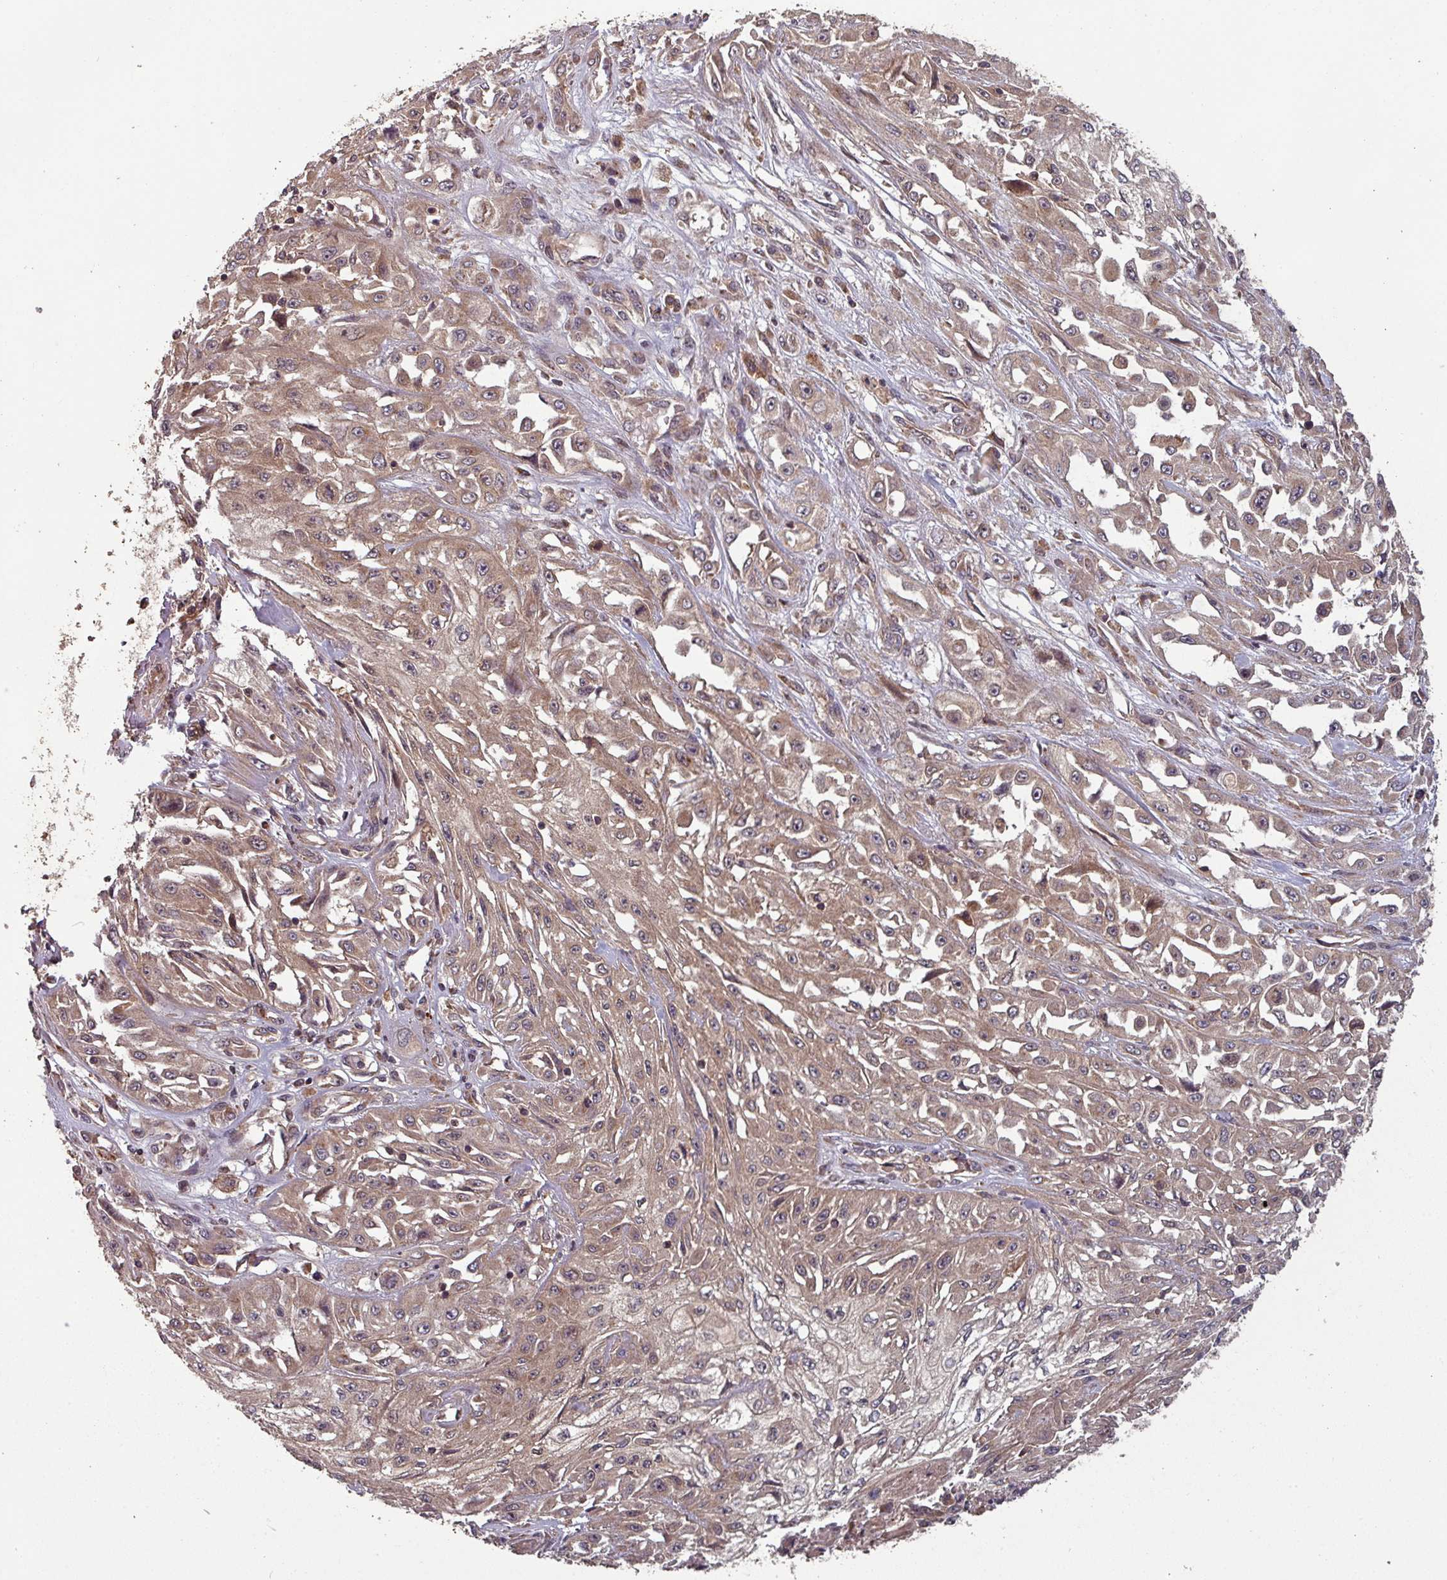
{"staining": {"intensity": "moderate", "quantity": ">75%", "location": "cytoplasmic/membranous"}, "tissue": "skin cancer", "cell_type": "Tumor cells", "image_type": "cancer", "snomed": [{"axis": "morphology", "description": "Squamous cell carcinoma, NOS"}, {"axis": "morphology", "description": "Squamous cell carcinoma, metastatic, NOS"}, {"axis": "topography", "description": "Skin"}, {"axis": "topography", "description": "Lymph node"}], "caption": "Moderate cytoplasmic/membranous expression for a protein is seen in approximately >75% of tumor cells of squamous cell carcinoma (skin) using immunohistochemistry (IHC).", "gene": "GSKIP", "patient": {"sex": "male", "age": 75}}